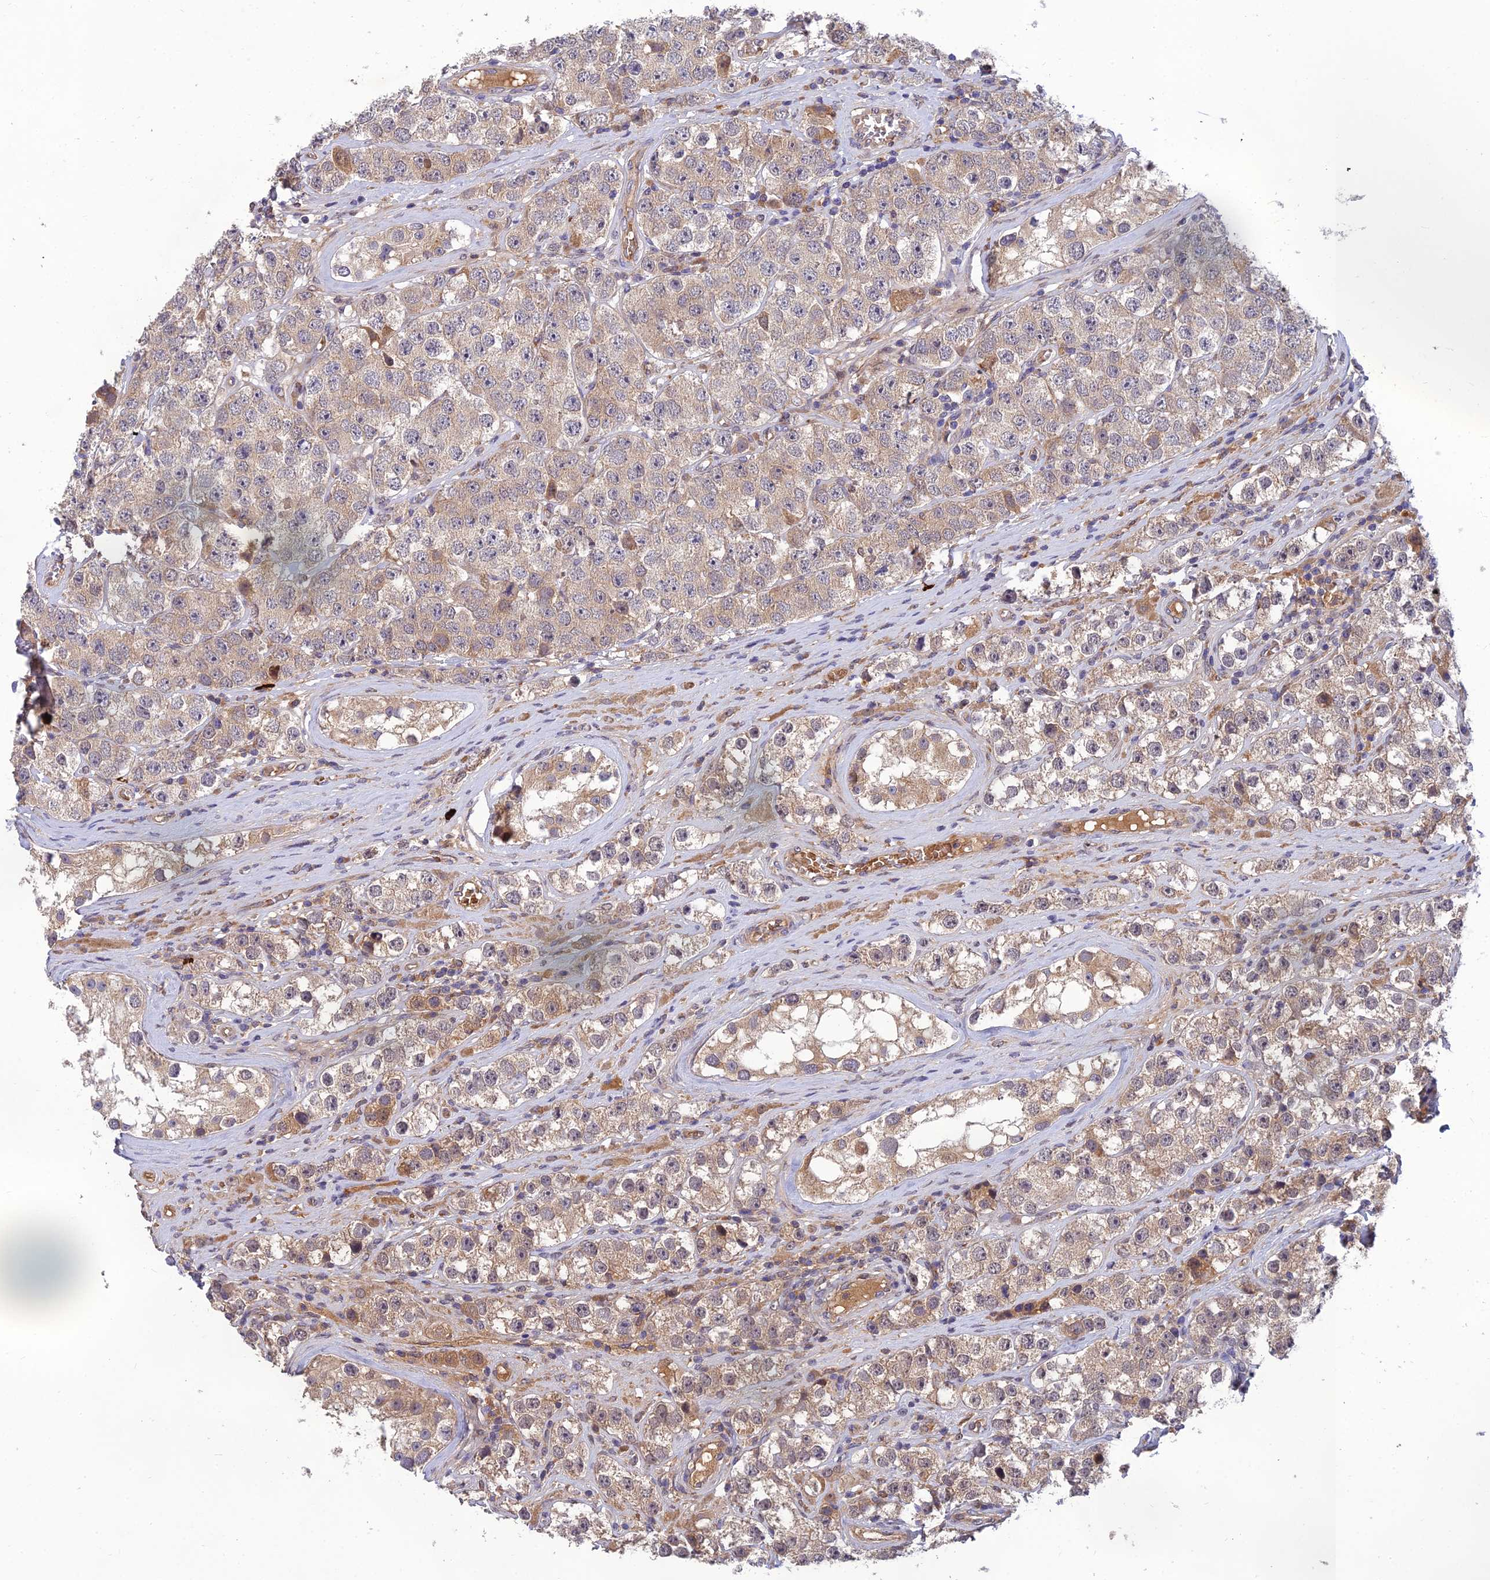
{"staining": {"intensity": "weak", "quantity": "25%-75%", "location": "cytoplasmic/membranous"}, "tissue": "testis cancer", "cell_type": "Tumor cells", "image_type": "cancer", "snomed": [{"axis": "morphology", "description": "Seminoma, NOS"}, {"axis": "topography", "description": "Testis"}], "caption": "Approximately 25%-75% of tumor cells in testis cancer (seminoma) show weak cytoplasmic/membranous protein expression as visualized by brown immunohistochemical staining.", "gene": "FAM151B", "patient": {"sex": "male", "age": 28}}